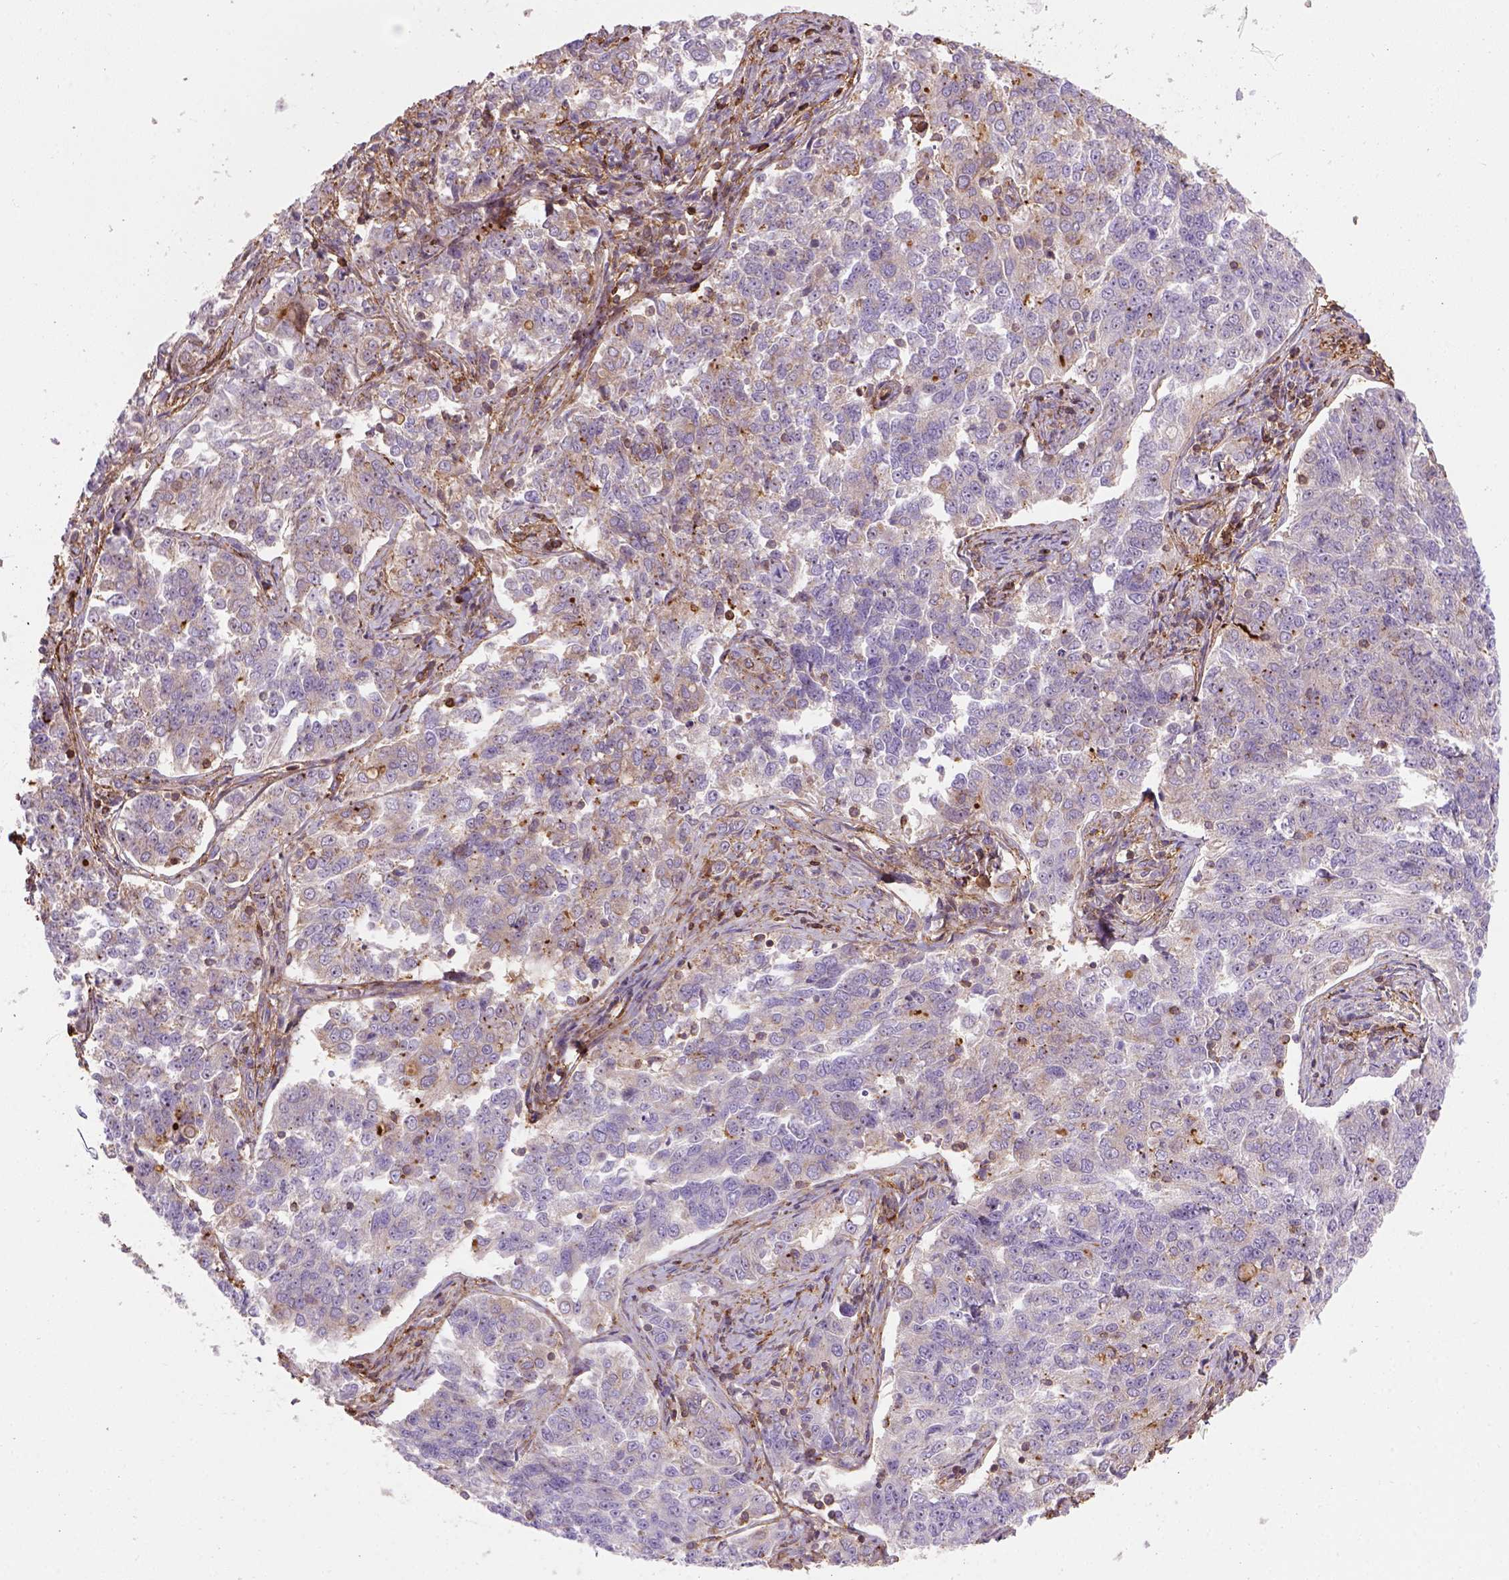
{"staining": {"intensity": "weak", "quantity": "25%-75%", "location": "cytoplasmic/membranous"}, "tissue": "endometrial cancer", "cell_type": "Tumor cells", "image_type": "cancer", "snomed": [{"axis": "morphology", "description": "Adenocarcinoma, NOS"}, {"axis": "topography", "description": "Endometrium"}], "caption": "Protein staining reveals weak cytoplasmic/membranous staining in approximately 25%-75% of tumor cells in adenocarcinoma (endometrial).", "gene": "GPRC5D", "patient": {"sex": "female", "age": 43}}